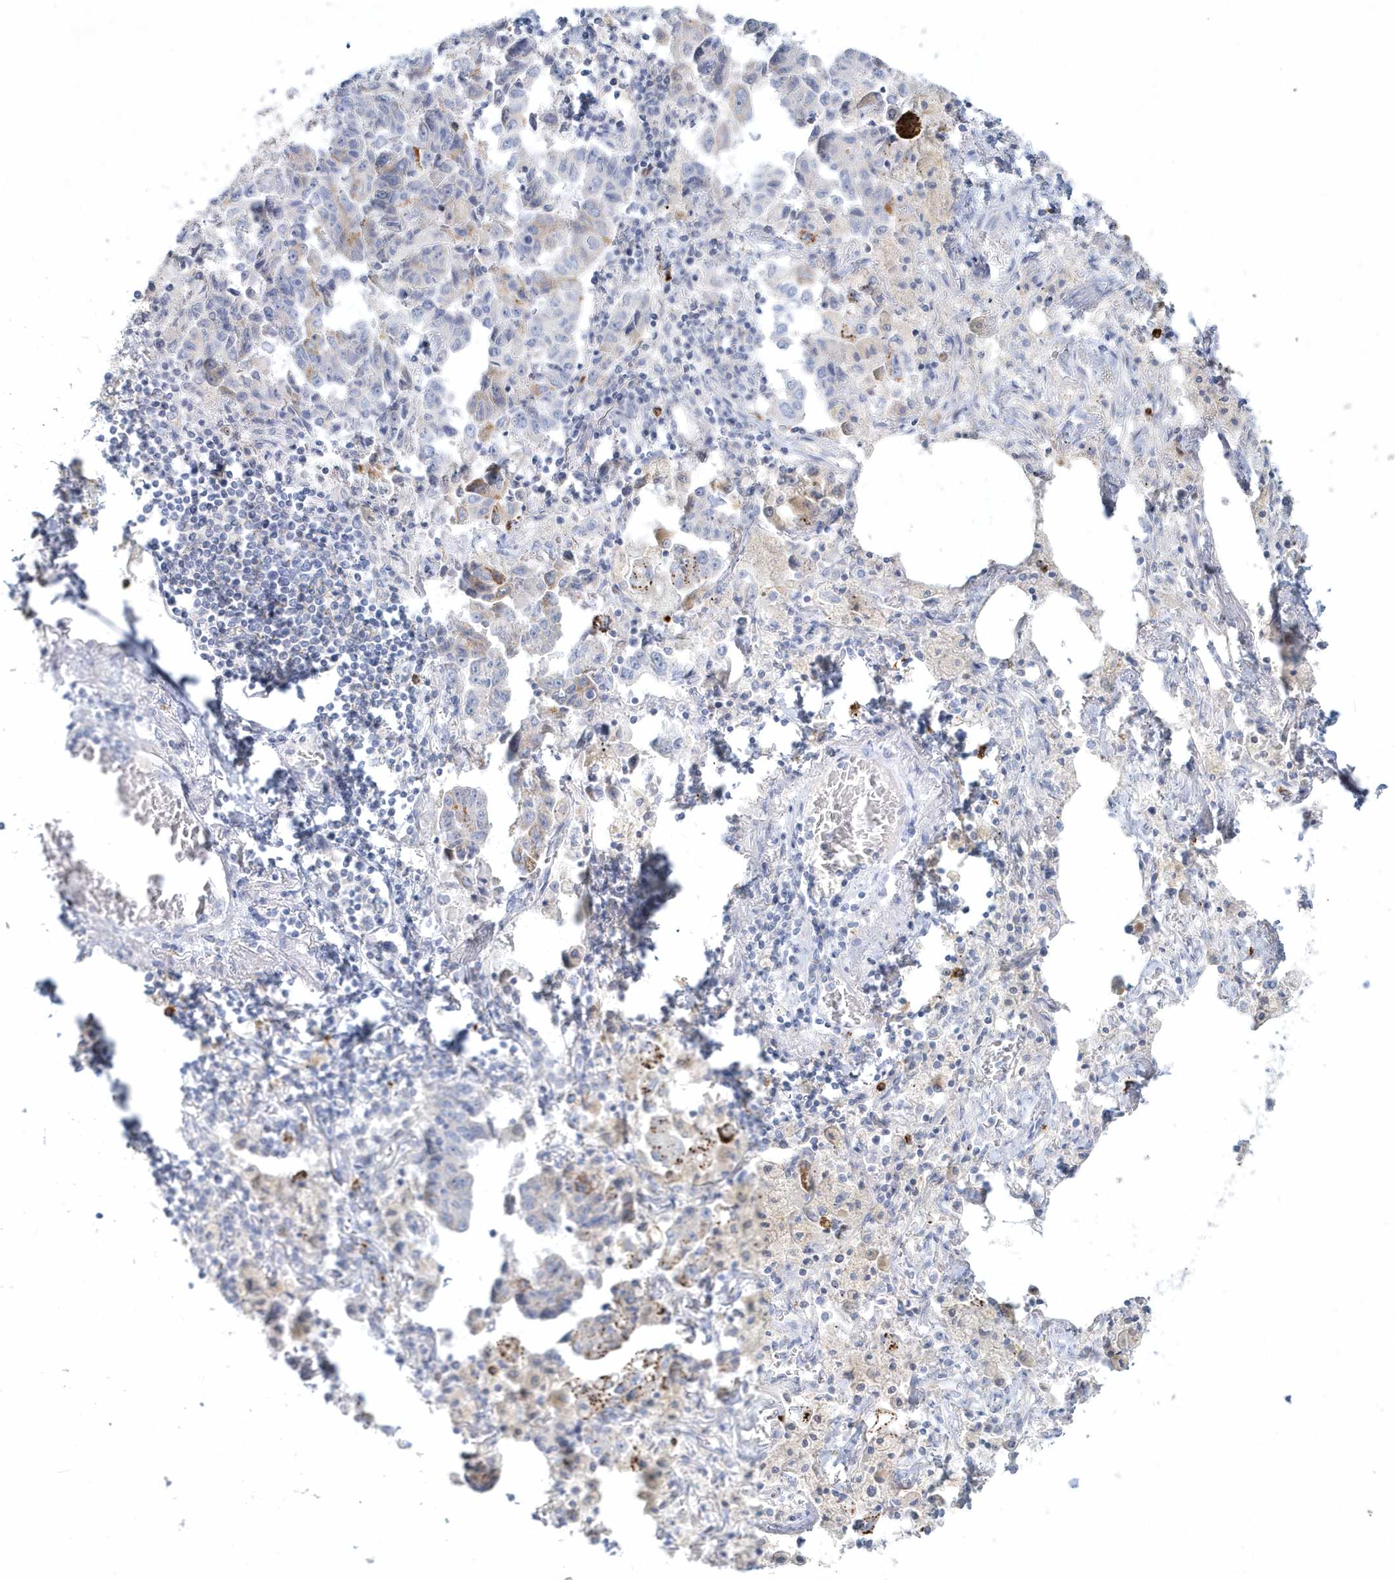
{"staining": {"intensity": "negative", "quantity": "none", "location": "none"}, "tissue": "lung cancer", "cell_type": "Tumor cells", "image_type": "cancer", "snomed": [{"axis": "morphology", "description": "Adenocarcinoma, NOS"}, {"axis": "topography", "description": "Lung"}], "caption": "A high-resolution histopathology image shows immunohistochemistry staining of adenocarcinoma (lung), which exhibits no significant expression in tumor cells.", "gene": "DNAH1", "patient": {"sex": "female", "age": 51}}